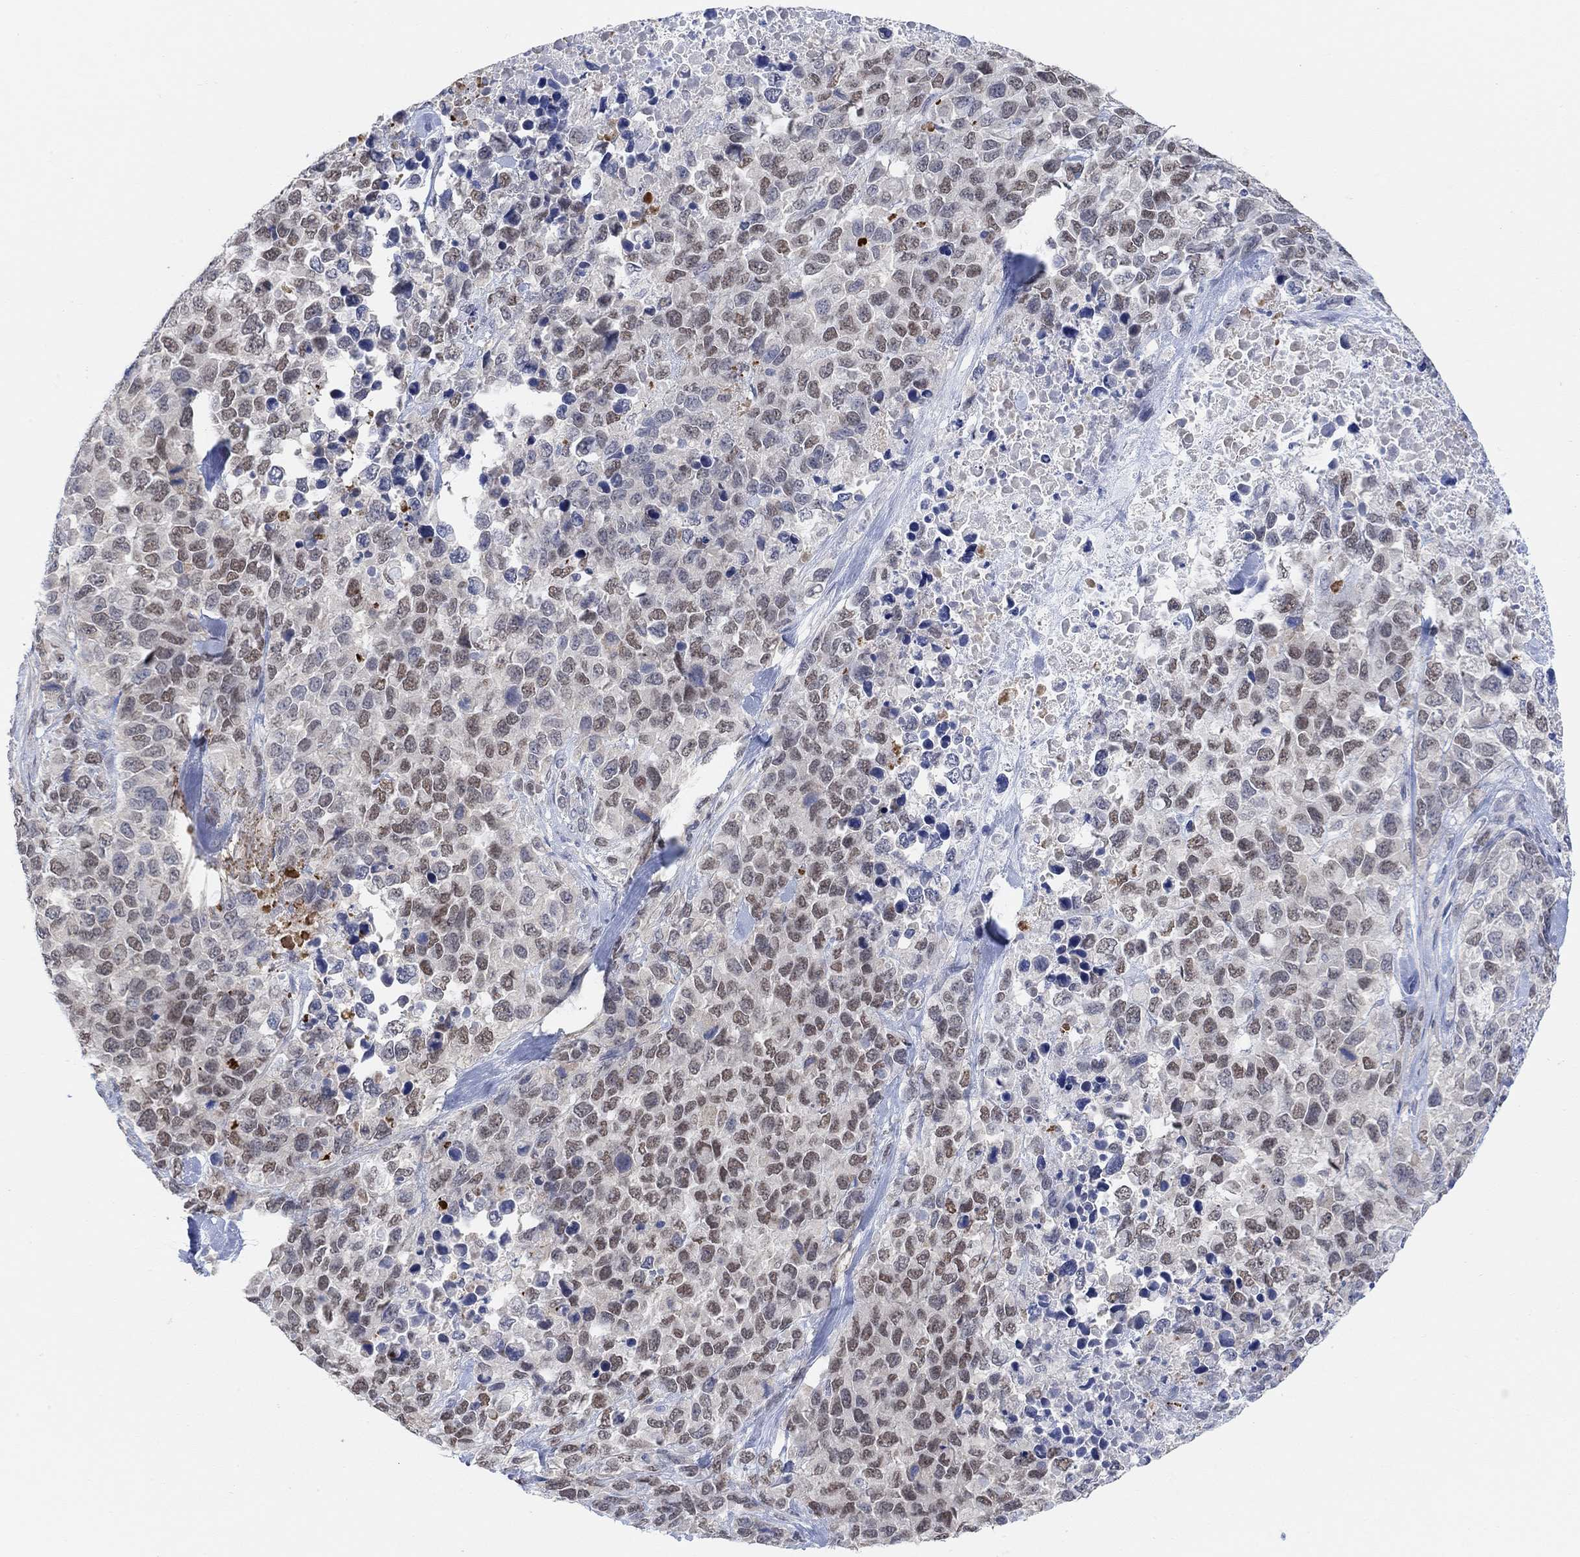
{"staining": {"intensity": "weak", "quantity": "25%-75%", "location": "nuclear"}, "tissue": "melanoma", "cell_type": "Tumor cells", "image_type": "cancer", "snomed": [{"axis": "morphology", "description": "Malignant melanoma, Metastatic site"}, {"axis": "topography", "description": "Skin"}], "caption": "Melanoma stained with a brown dye exhibits weak nuclear positive expression in about 25%-75% of tumor cells.", "gene": "RIMS1", "patient": {"sex": "male", "age": 84}}